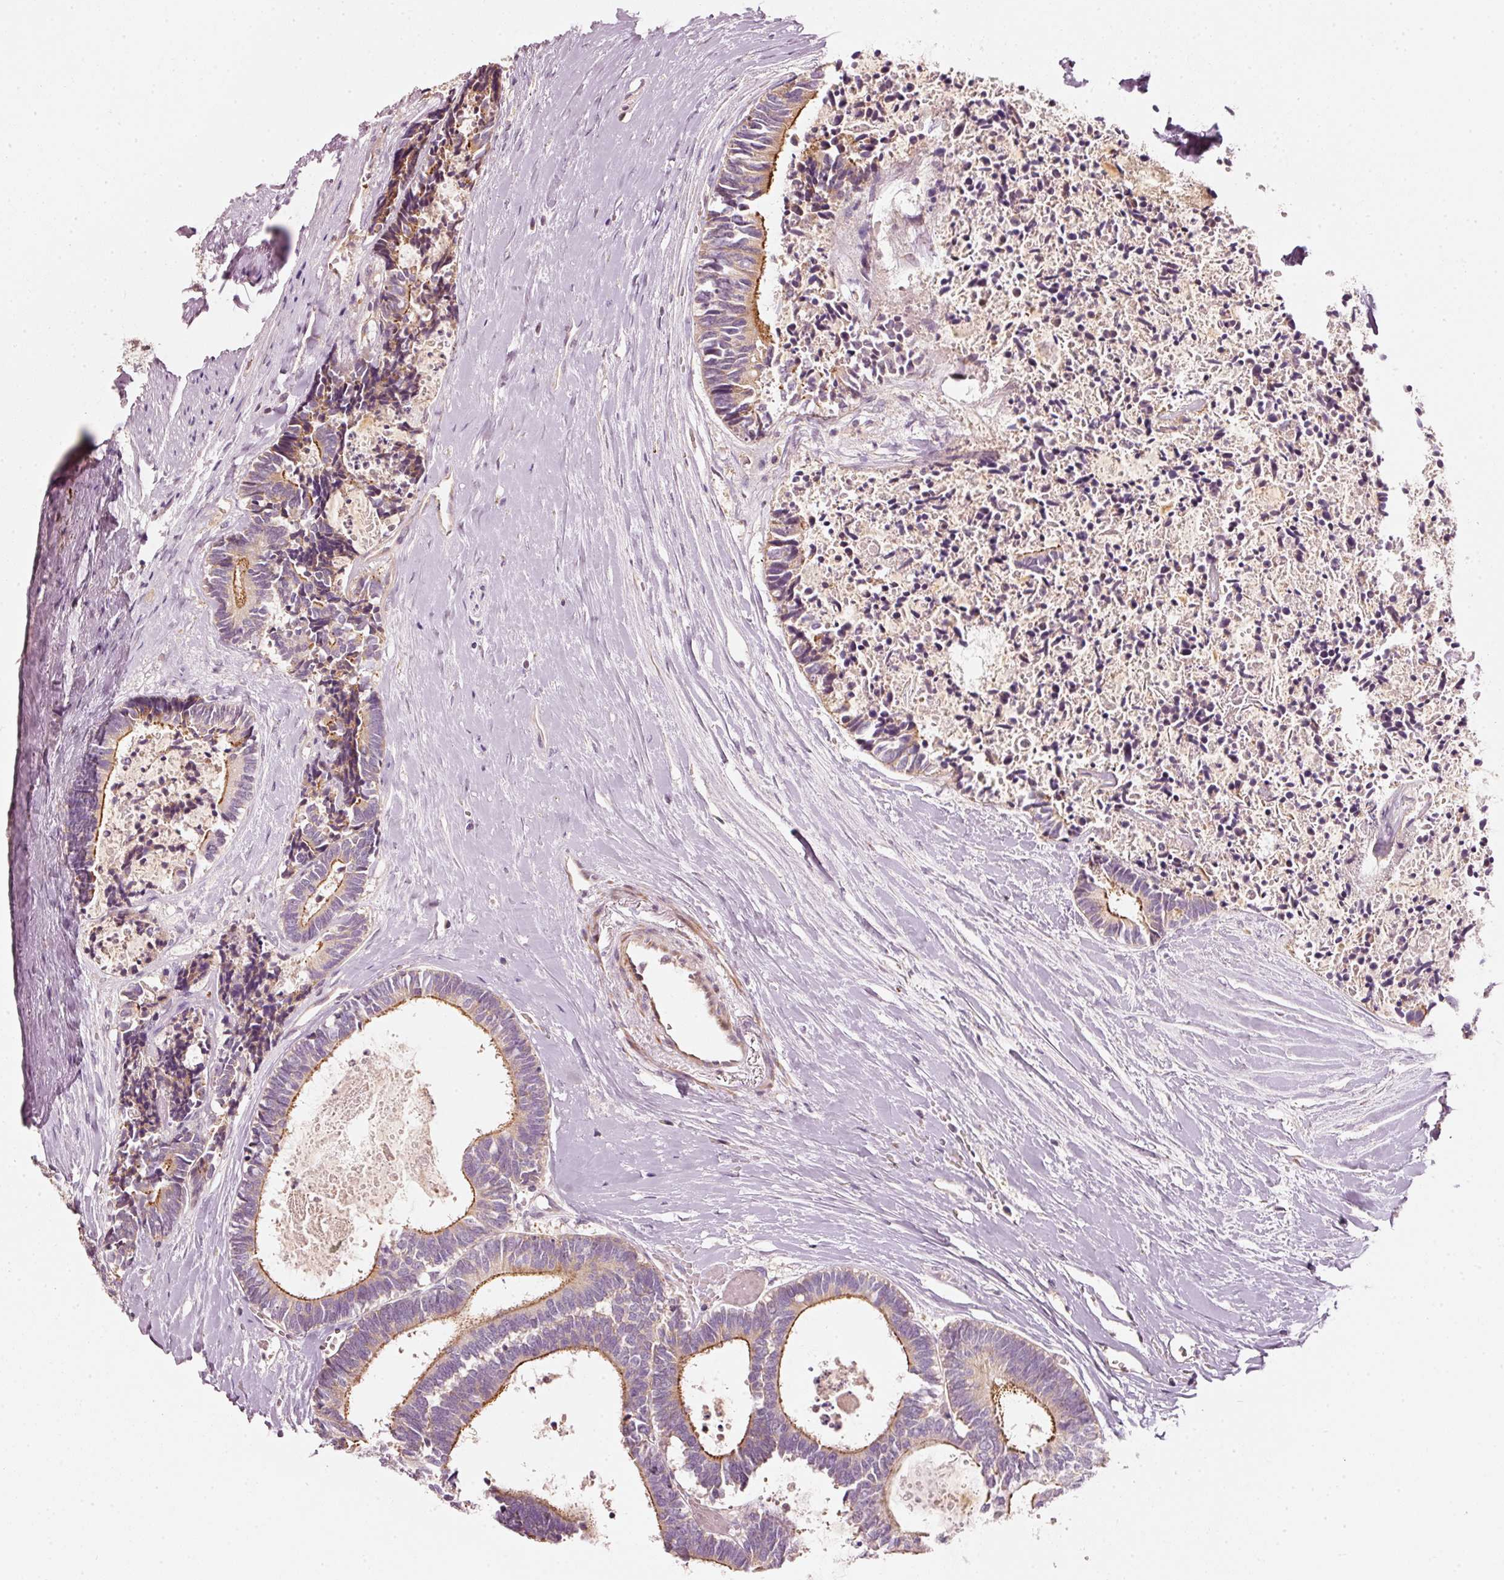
{"staining": {"intensity": "moderate", "quantity": "<25%", "location": "cytoplasmic/membranous"}, "tissue": "colorectal cancer", "cell_type": "Tumor cells", "image_type": "cancer", "snomed": [{"axis": "morphology", "description": "Adenocarcinoma, NOS"}, {"axis": "topography", "description": "Colon"}, {"axis": "topography", "description": "Rectum"}], "caption": "Colorectal adenocarcinoma stained with DAB immunohistochemistry (IHC) shows low levels of moderate cytoplasmic/membranous positivity in approximately <25% of tumor cells. (Brightfield microscopy of DAB IHC at high magnification).", "gene": "ARHGAP22", "patient": {"sex": "male", "age": 57}}